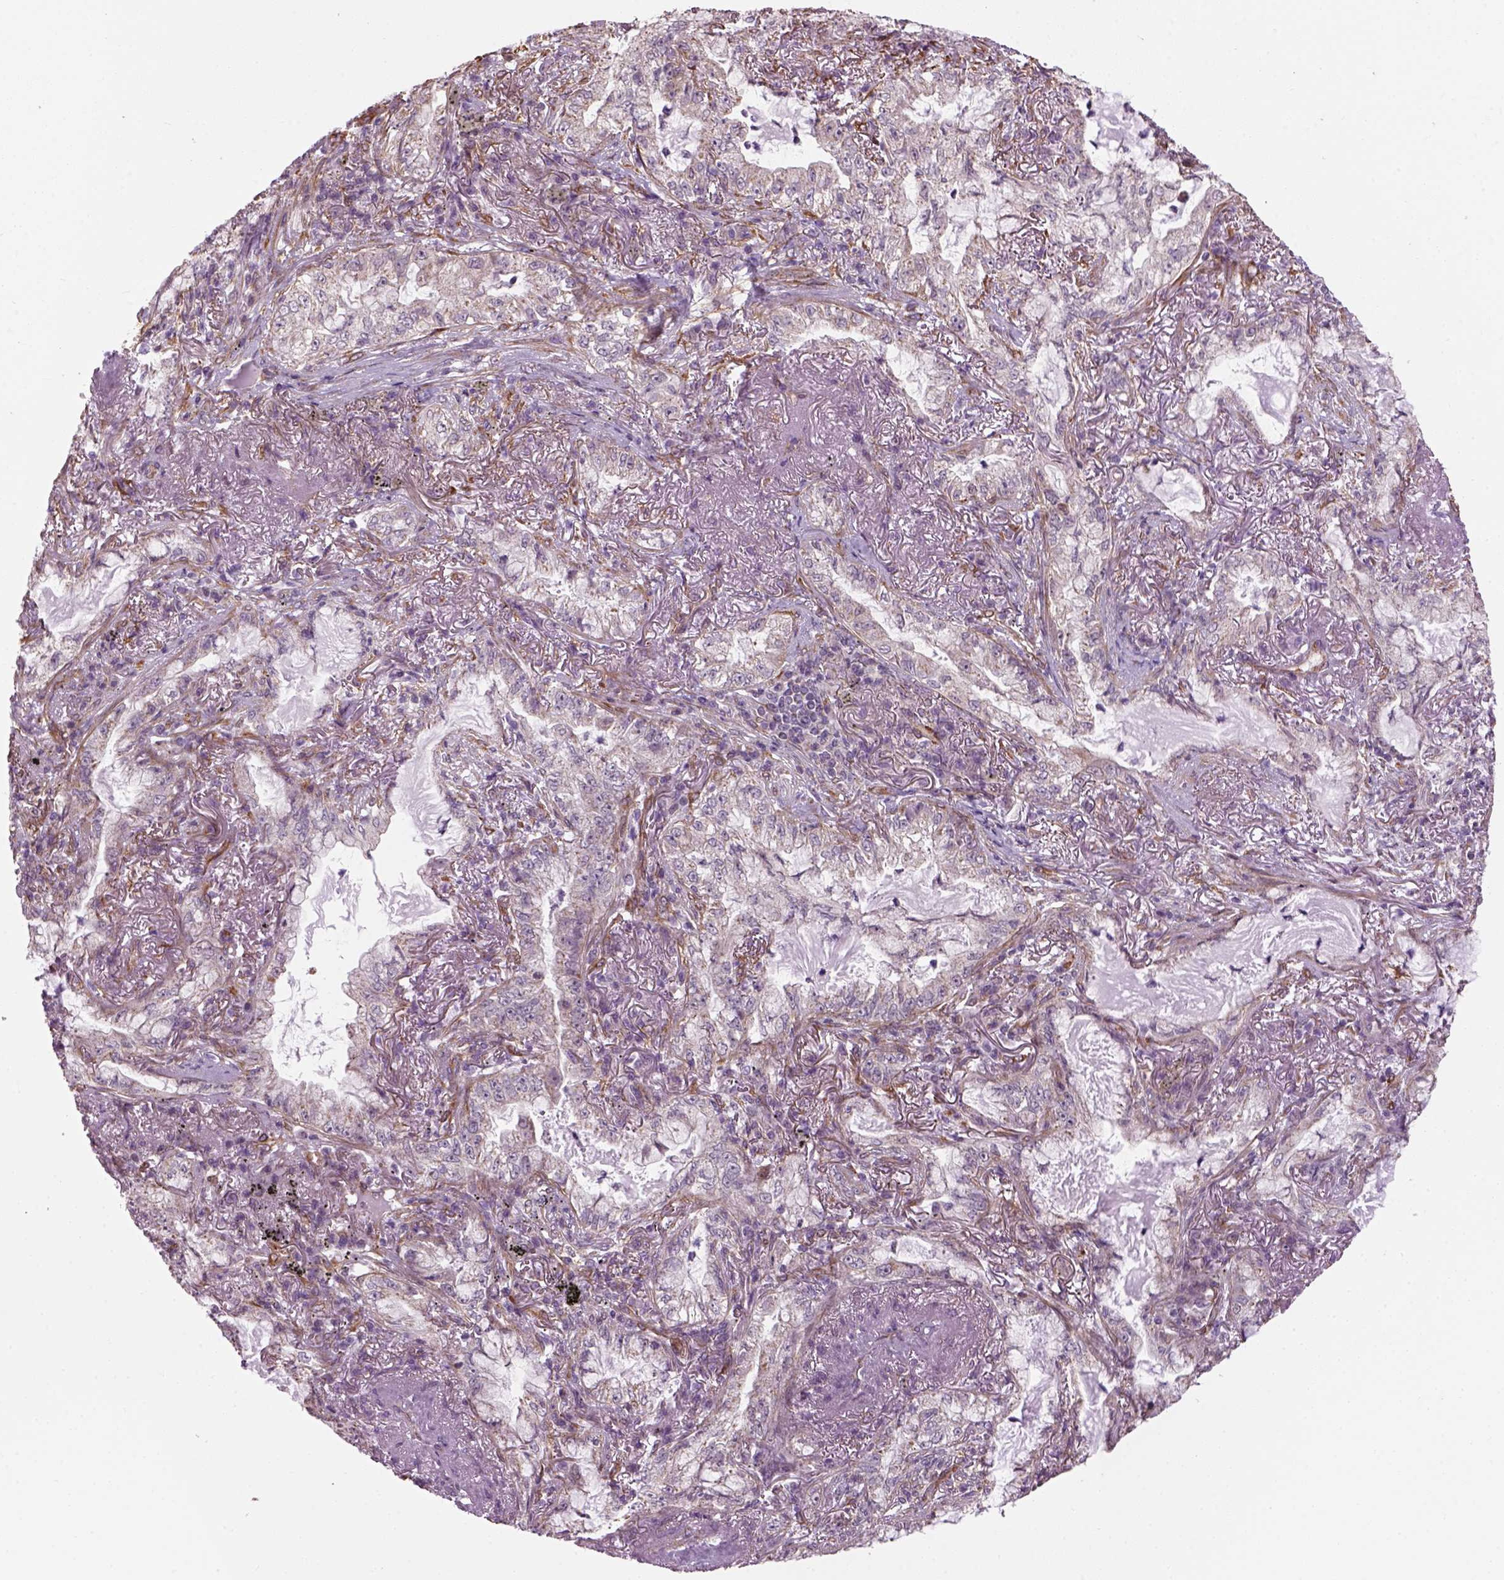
{"staining": {"intensity": "negative", "quantity": "none", "location": "none"}, "tissue": "lung cancer", "cell_type": "Tumor cells", "image_type": "cancer", "snomed": [{"axis": "morphology", "description": "Adenocarcinoma, NOS"}, {"axis": "topography", "description": "Lung"}], "caption": "Immunohistochemistry (IHC) image of neoplastic tissue: human lung adenocarcinoma stained with DAB (3,3'-diaminobenzidine) displays no significant protein expression in tumor cells.", "gene": "XK", "patient": {"sex": "female", "age": 73}}